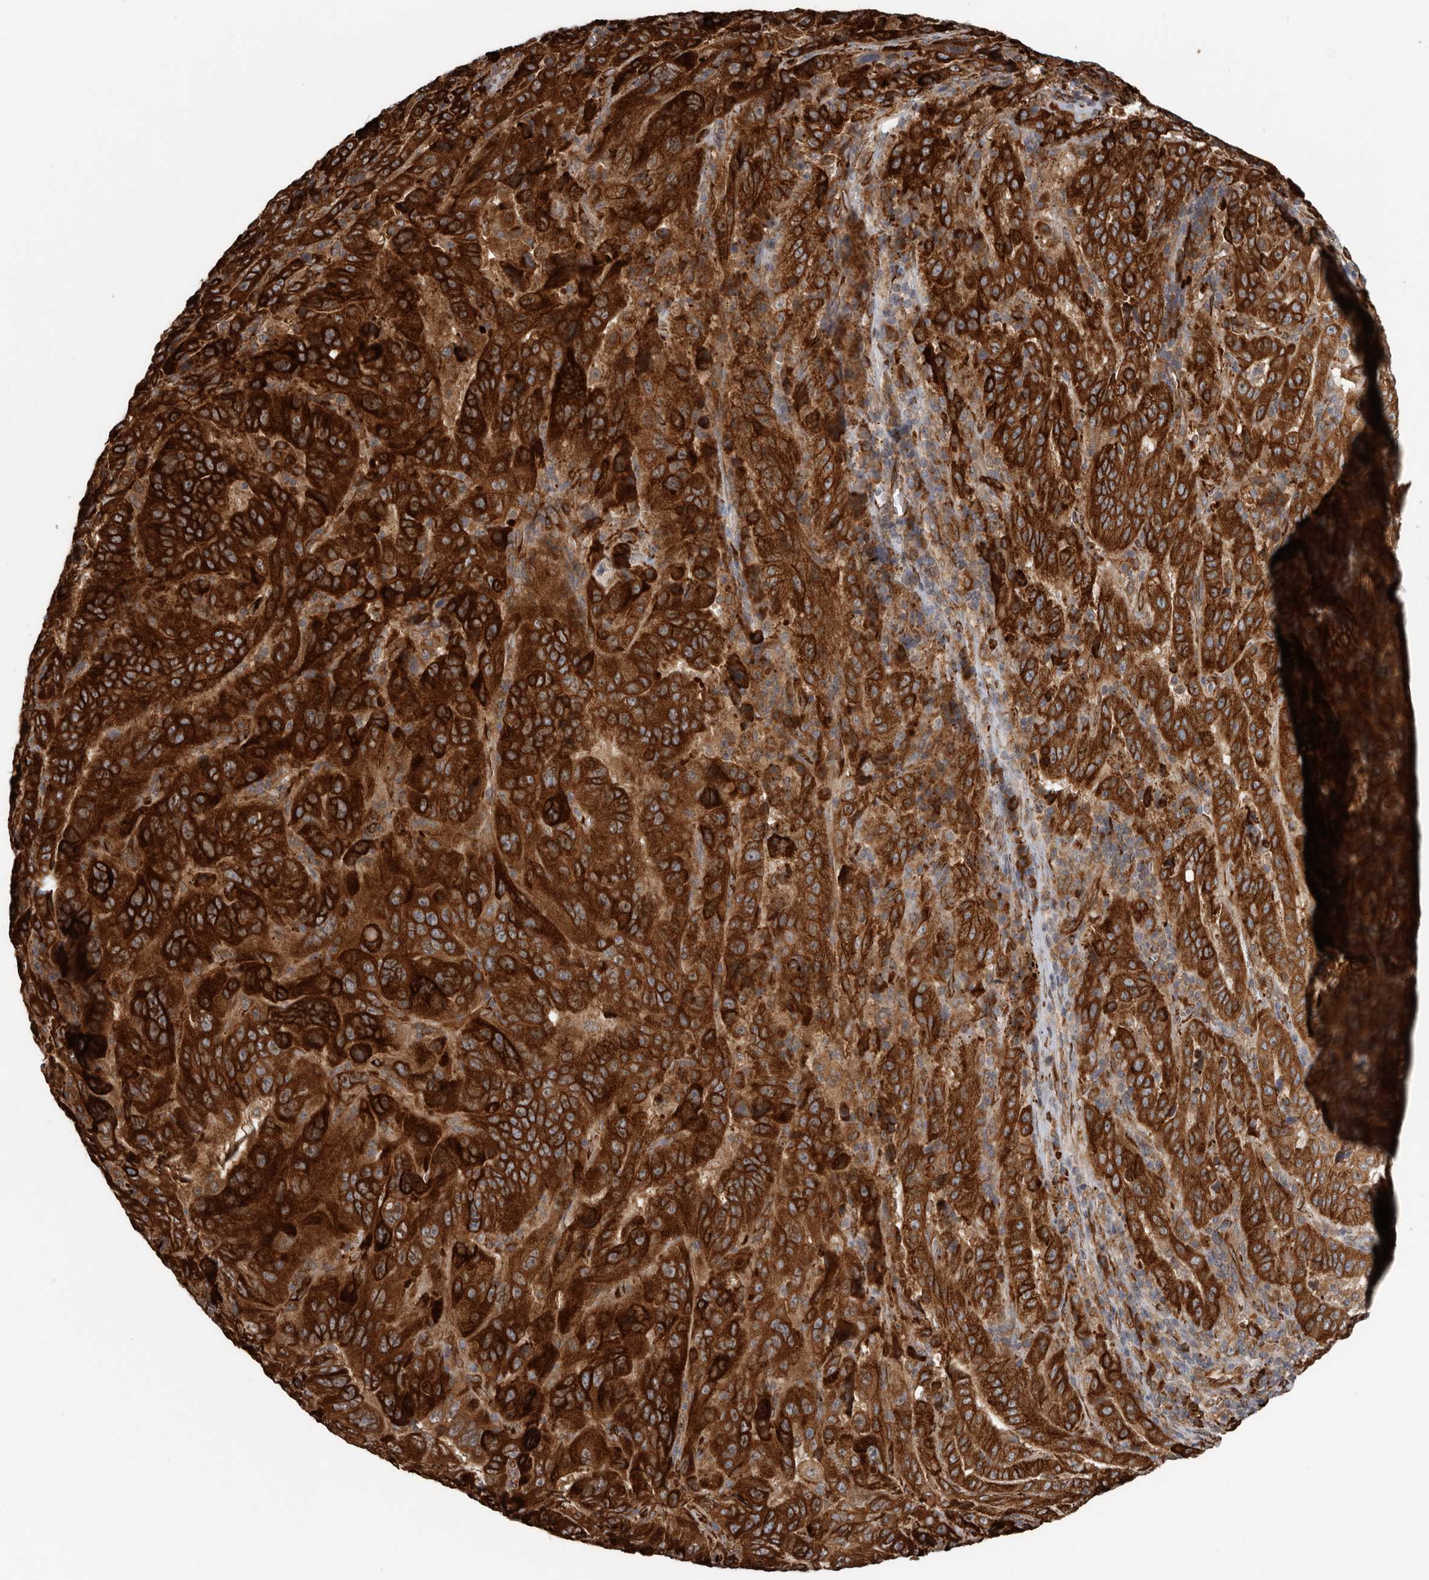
{"staining": {"intensity": "strong", "quantity": ">75%", "location": "cytoplasmic/membranous"}, "tissue": "pancreatic cancer", "cell_type": "Tumor cells", "image_type": "cancer", "snomed": [{"axis": "morphology", "description": "Adenocarcinoma, NOS"}, {"axis": "topography", "description": "Pancreas"}], "caption": "Pancreatic cancer (adenocarcinoma) tissue exhibits strong cytoplasmic/membranous staining in about >75% of tumor cells (Stains: DAB (3,3'-diaminobenzidine) in brown, nuclei in blue, Microscopy: brightfield microscopy at high magnification).", "gene": "CEP350", "patient": {"sex": "male", "age": 63}}